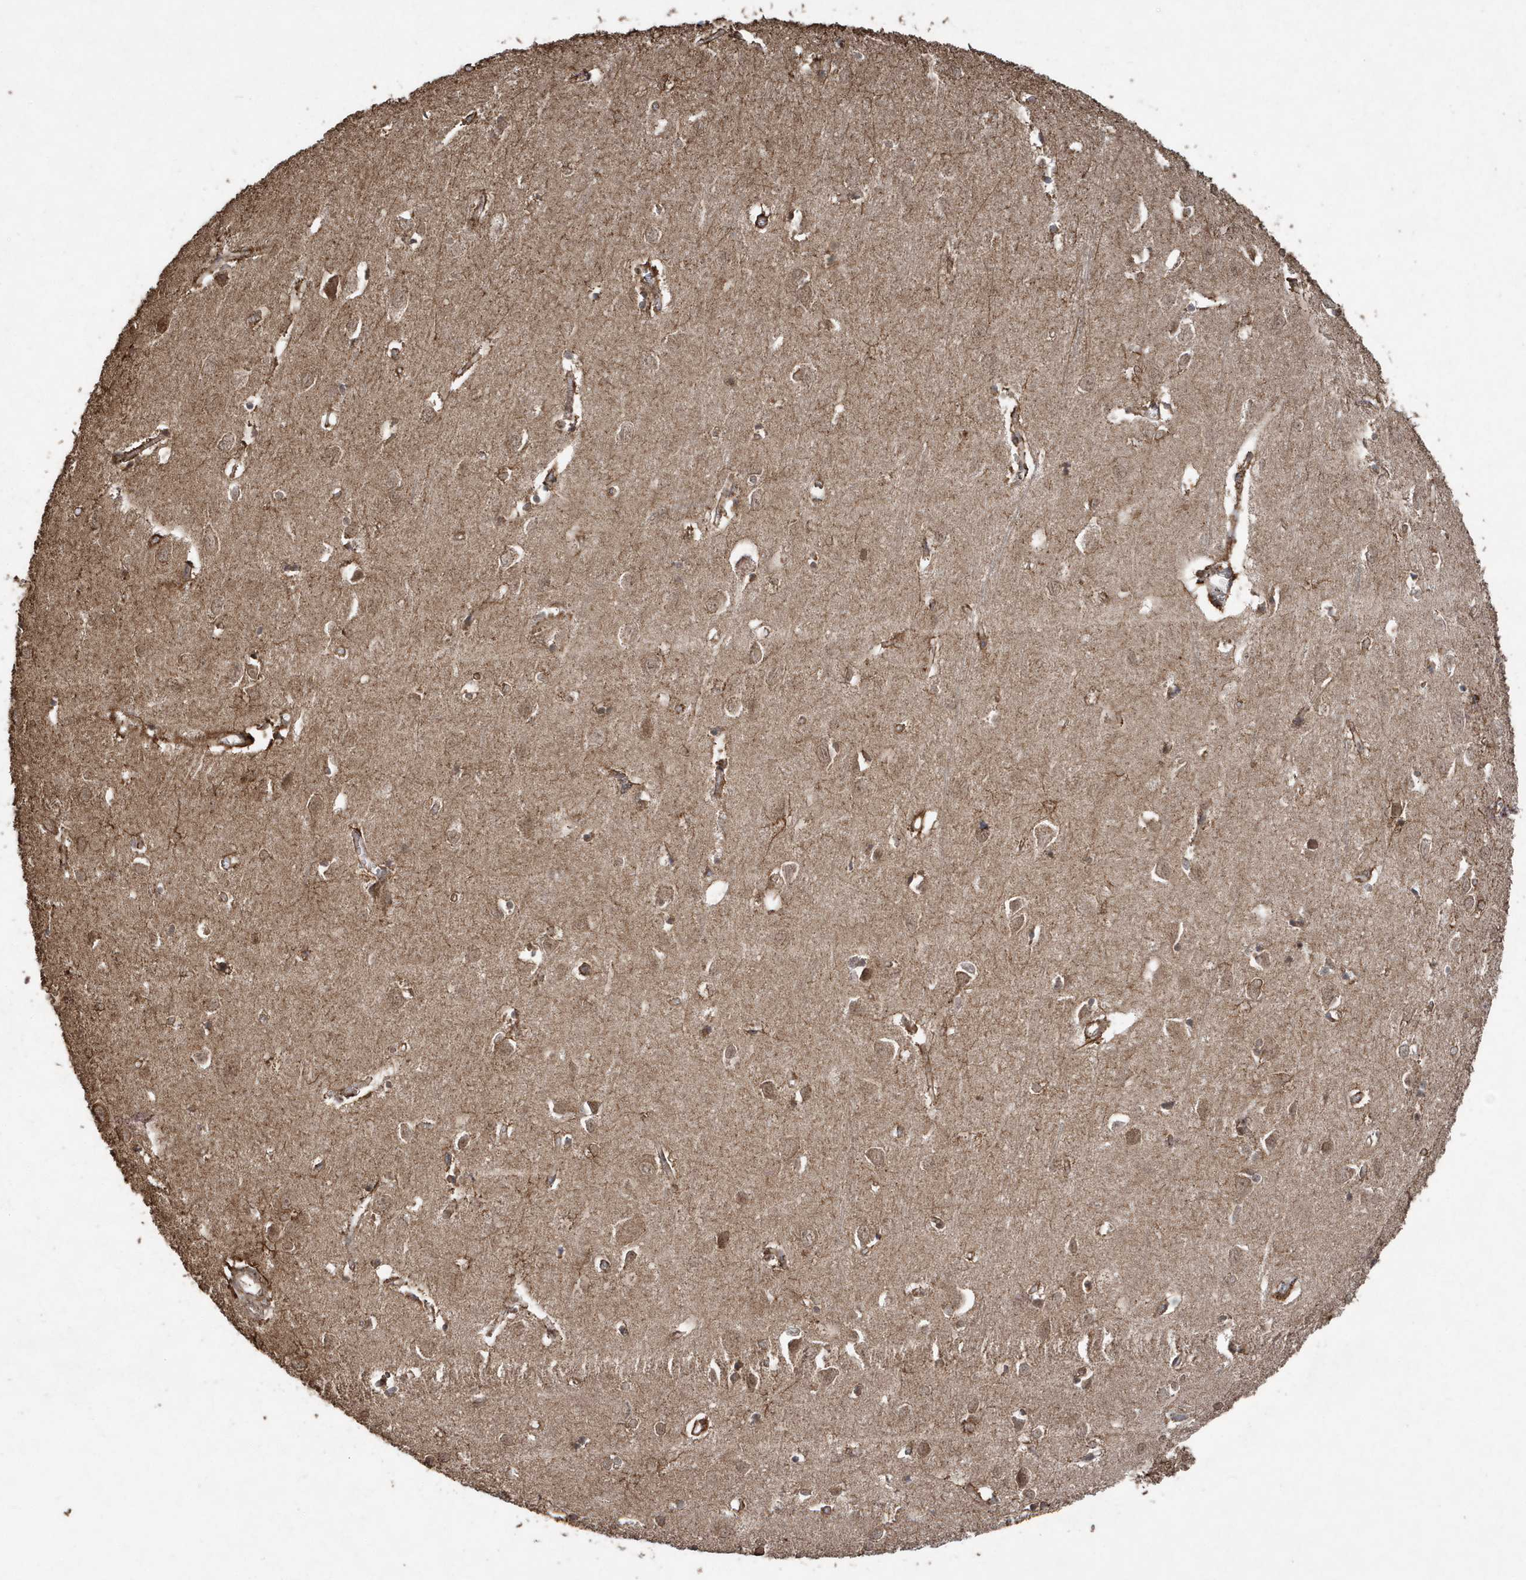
{"staining": {"intensity": "moderate", "quantity": ">75%", "location": "cytoplasmic/membranous,nuclear"}, "tissue": "cerebral cortex", "cell_type": "Endothelial cells", "image_type": "normal", "snomed": [{"axis": "morphology", "description": "Normal tissue, NOS"}, {"axis": "topography", "description": "Cerebral cortex"}], "caption": "IHC (DAB) staining of benign human cerebral cortex exhibits moderate cytoplasmic/membranous,nuclear protein staining in about >75% of endothelial cells.", "gene": "PAXBP1", "patient": {"sex": "female", "age": 64}}